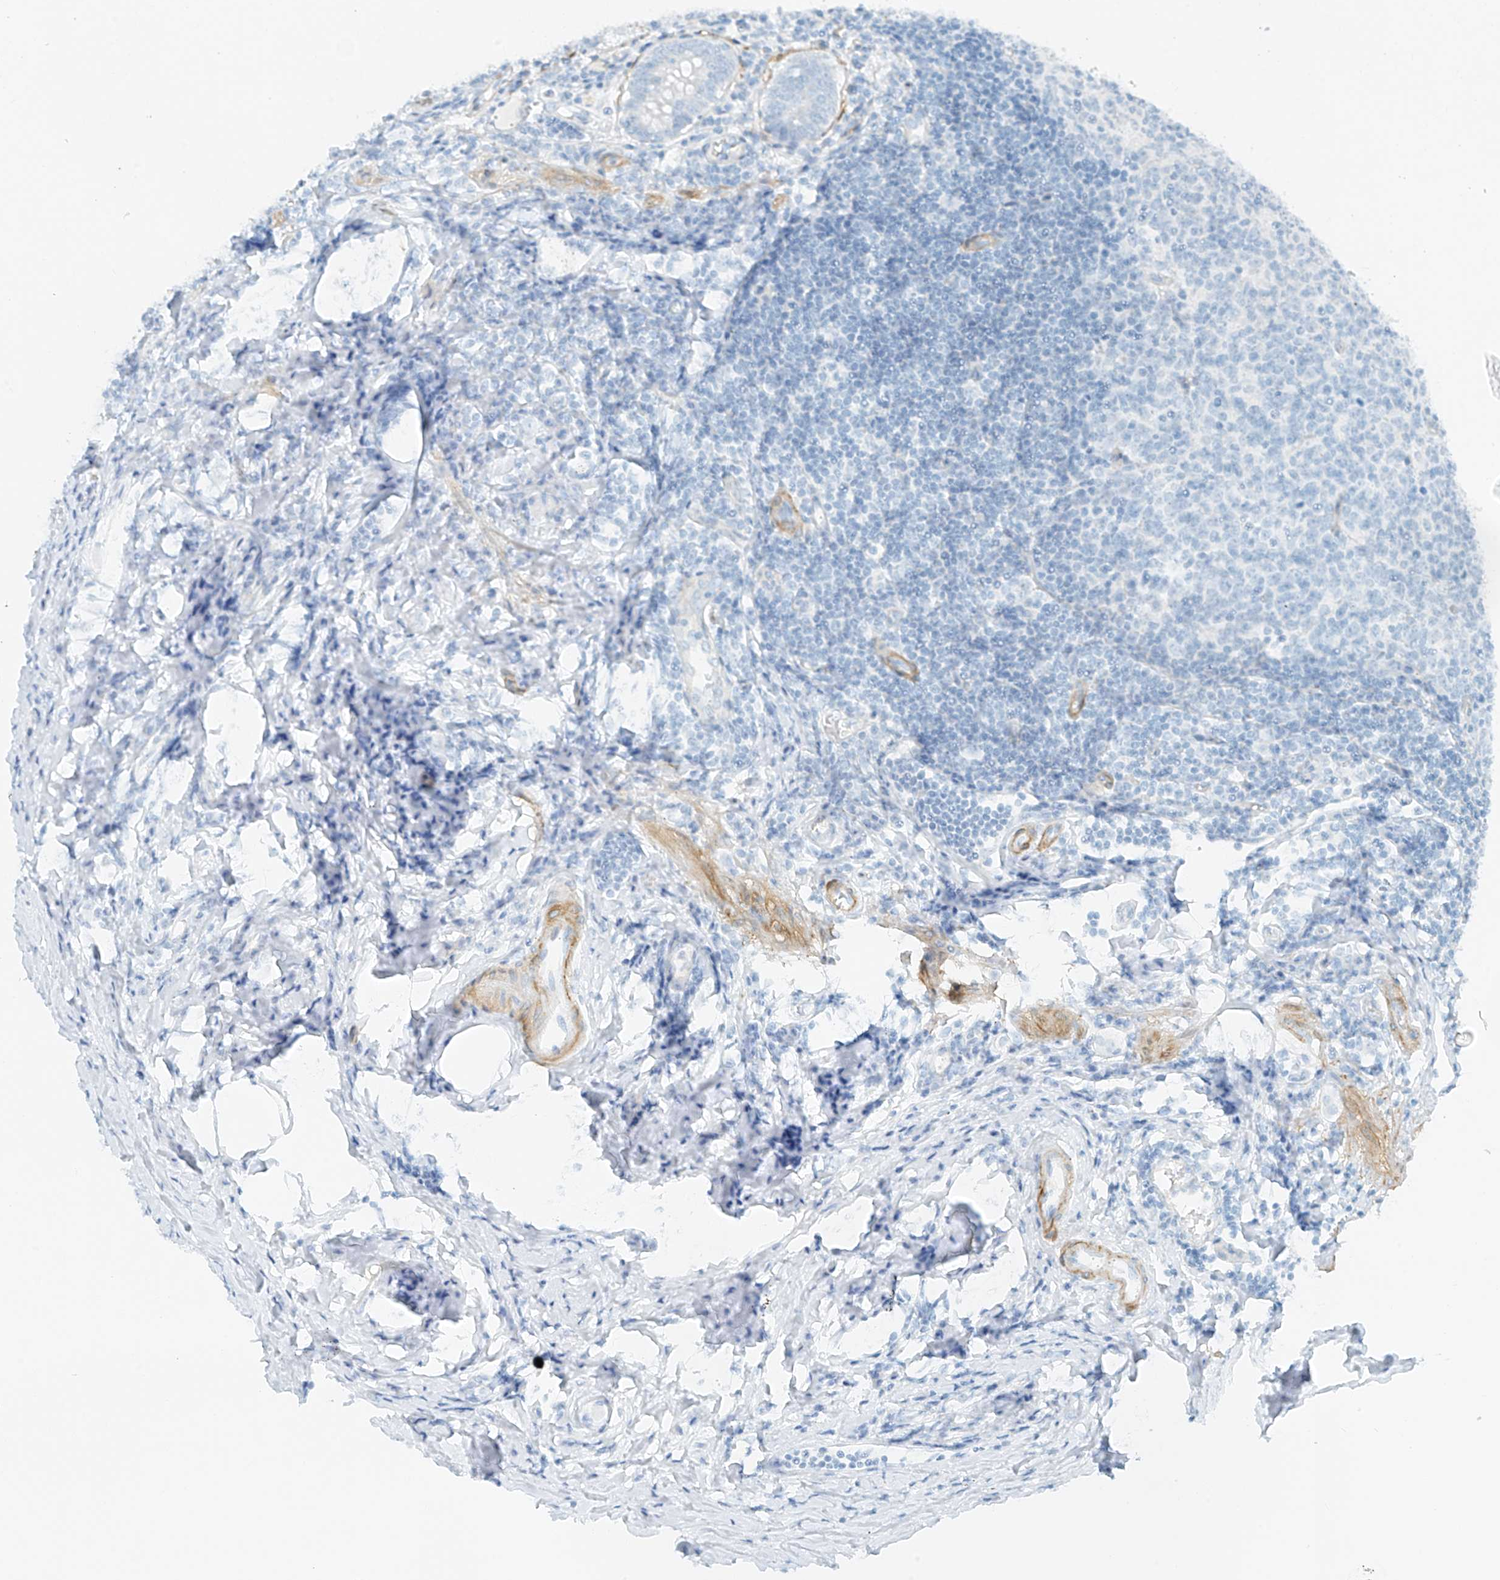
{"staining": {"intensity": "negative", "quantity": "none", "location": "none"}, "tissue": "appendix", "cell_type": "Glandular cells", "image_type": "normal", "snomed": [{"axis": "morphology", "description": "Normal tissue, NOS"}, {"axis": "topography", "description": "Appendix"}], "caption": "Immunohistochemistry photomicrograph of benign human appendix stained for a protein (brown), which demonstrates no staining in glandular cells.", "gene": "SMCP", "patient": {"sex": "female", "age": 54}}